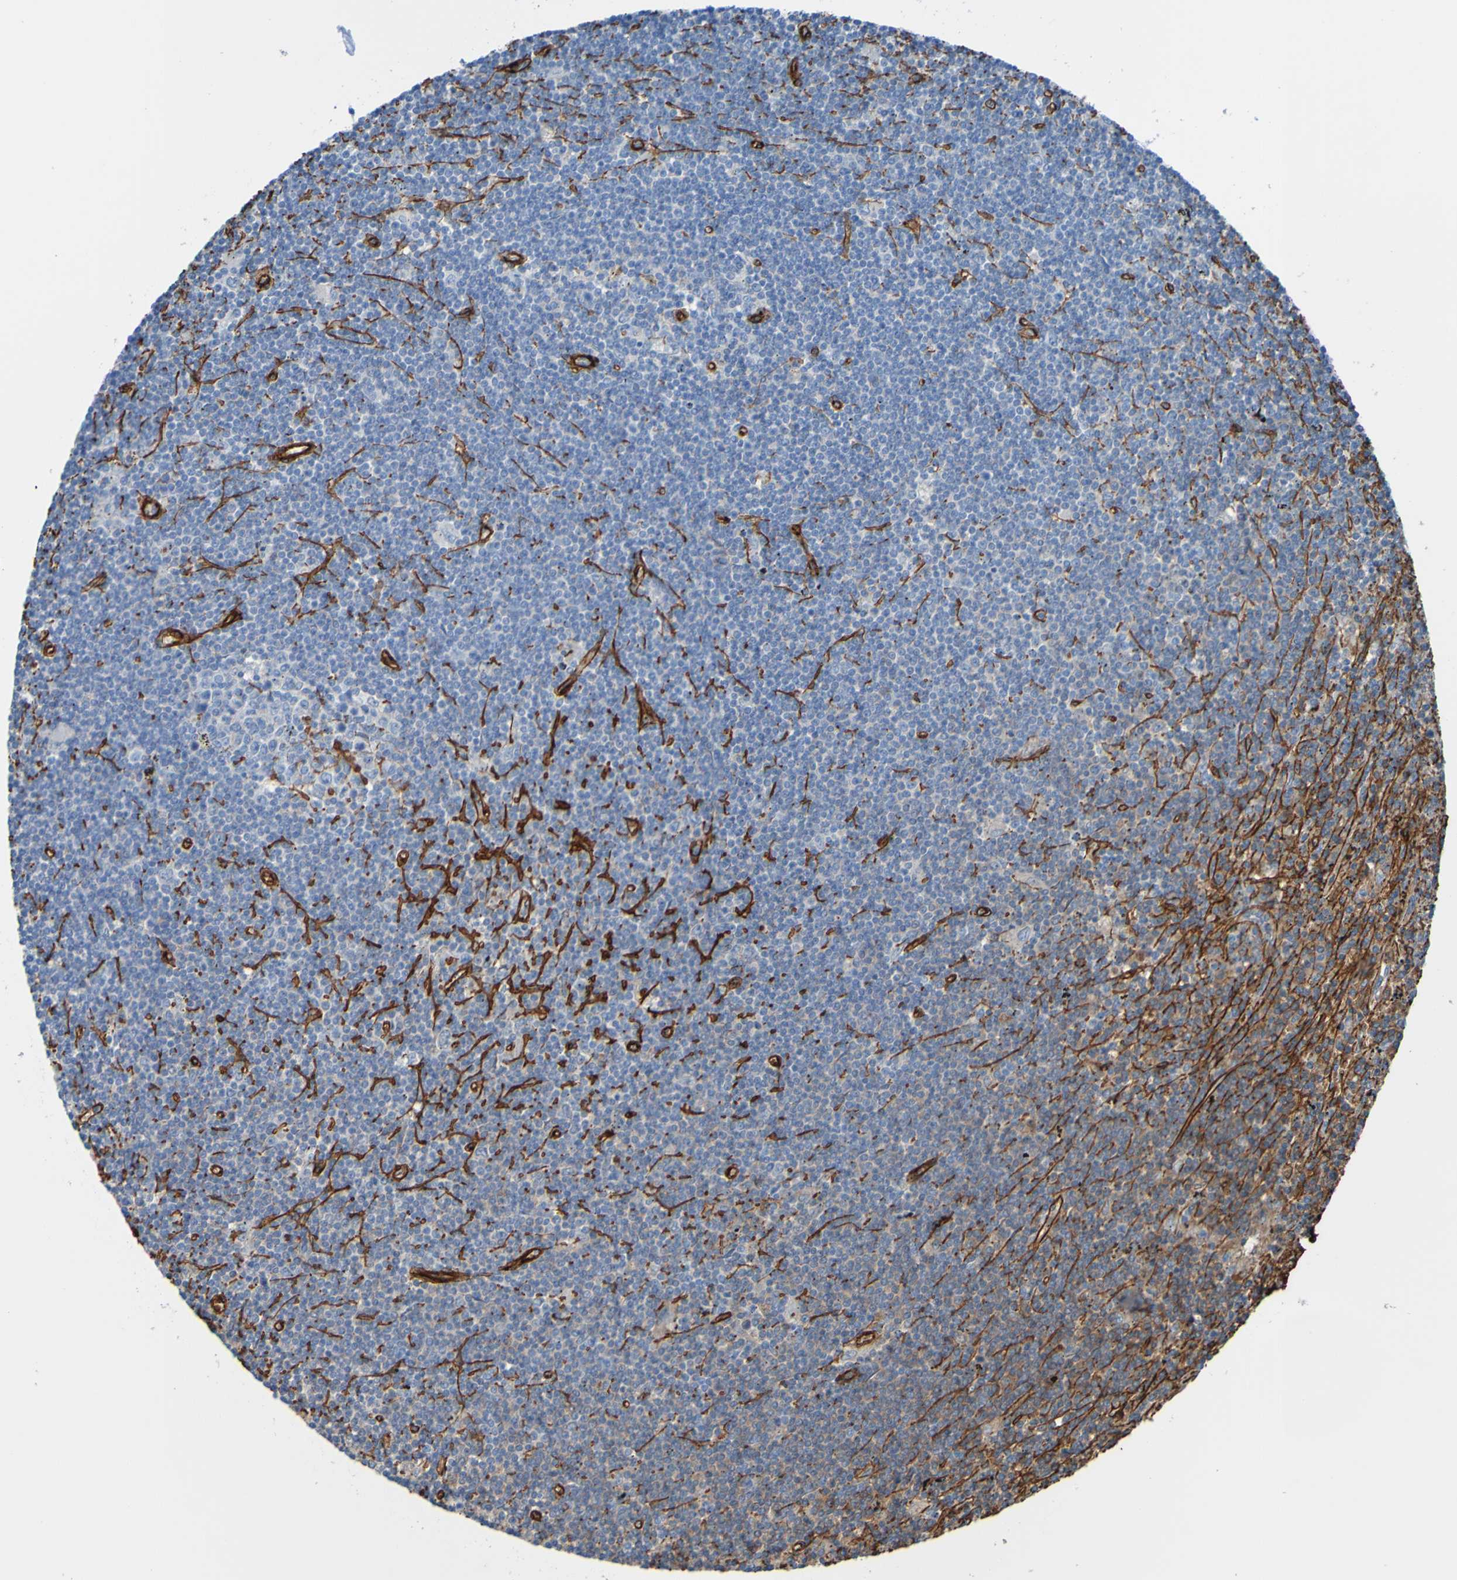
{"staining": {"intensity": "negative", "quantity": "none", "location": "none"}, "tissue": "lymphoma", "cell_type": "Tumor cells", "image_type": "cancer", "snomed": [{"axis": "morphology", "description": "Malignant lymphoma, non-Hodgkin's type, Low grade"}, {"axis": "topography", "description": "Spleen"}], "caption": "Immunohistochemical staining of human lymphoma reveals no significant expression in tumor cells. Nuclei are stained in blue.", "gene": "COL4A2", "patient": {"sex": "male", "age": 76}}